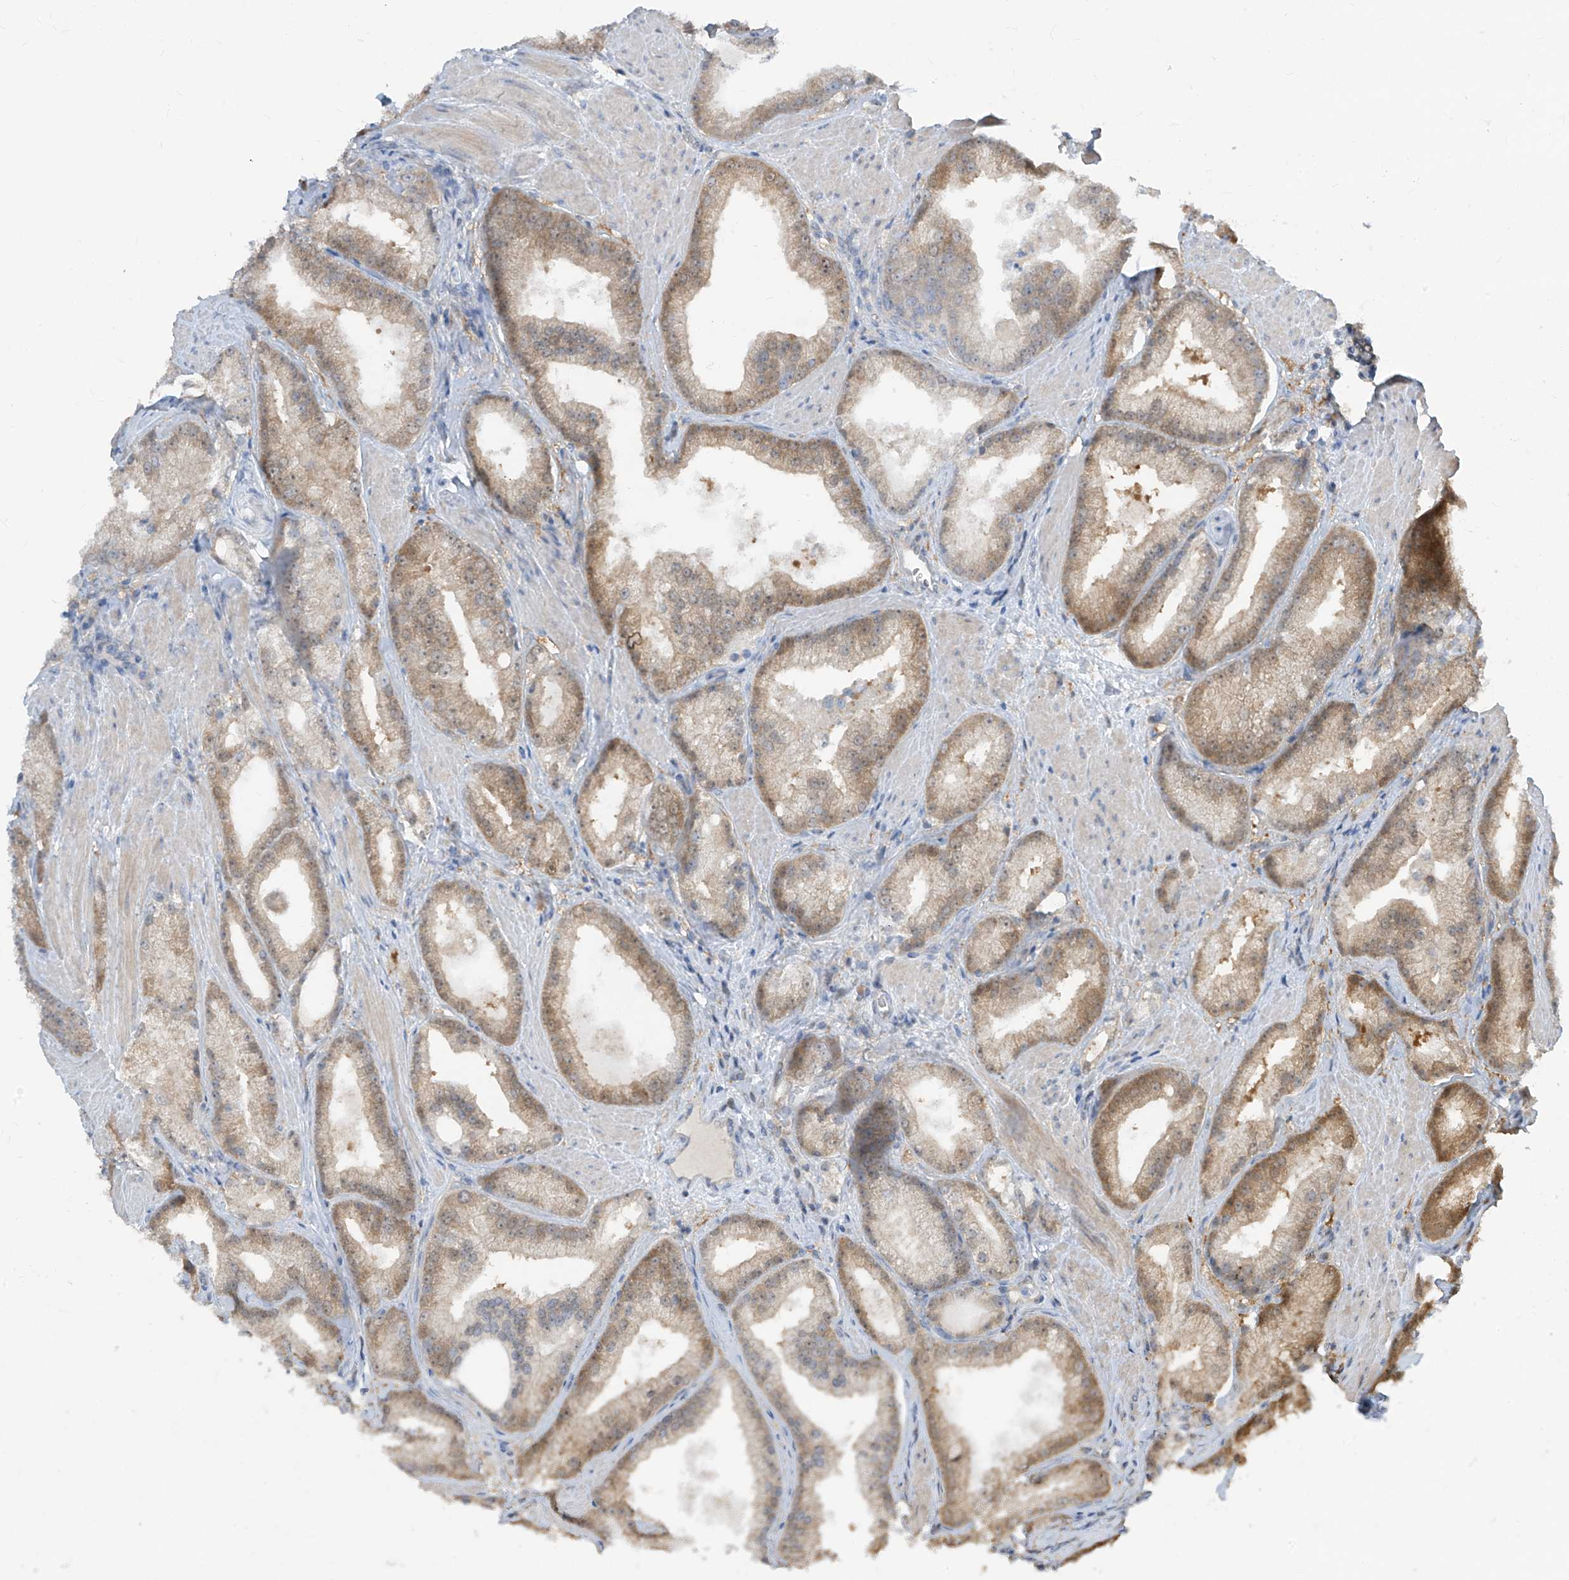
{"staining": {"intensity": "moderate", "quantity": "25%-75%", "location": "cytoplasmic/membranous"}, "tissue": "prostate cancer", "cell_type": "Tumor cells", "image_type": "cancer", "snomed": [{"axis": "morphology", "description": "Adenocarcinoma, Low grade"}, {"axis": "topography", "description": "Prostate"}], "caption": "This photomicrograph shows IHC staining of prostate cancer (low-grade adenocarcinoma), with medium moderate cytoplasmic/membranous staining in about 25%-75% of tumor cells.", "gene": "TTC38", "patient": {"sex": "male", "age": 67}}